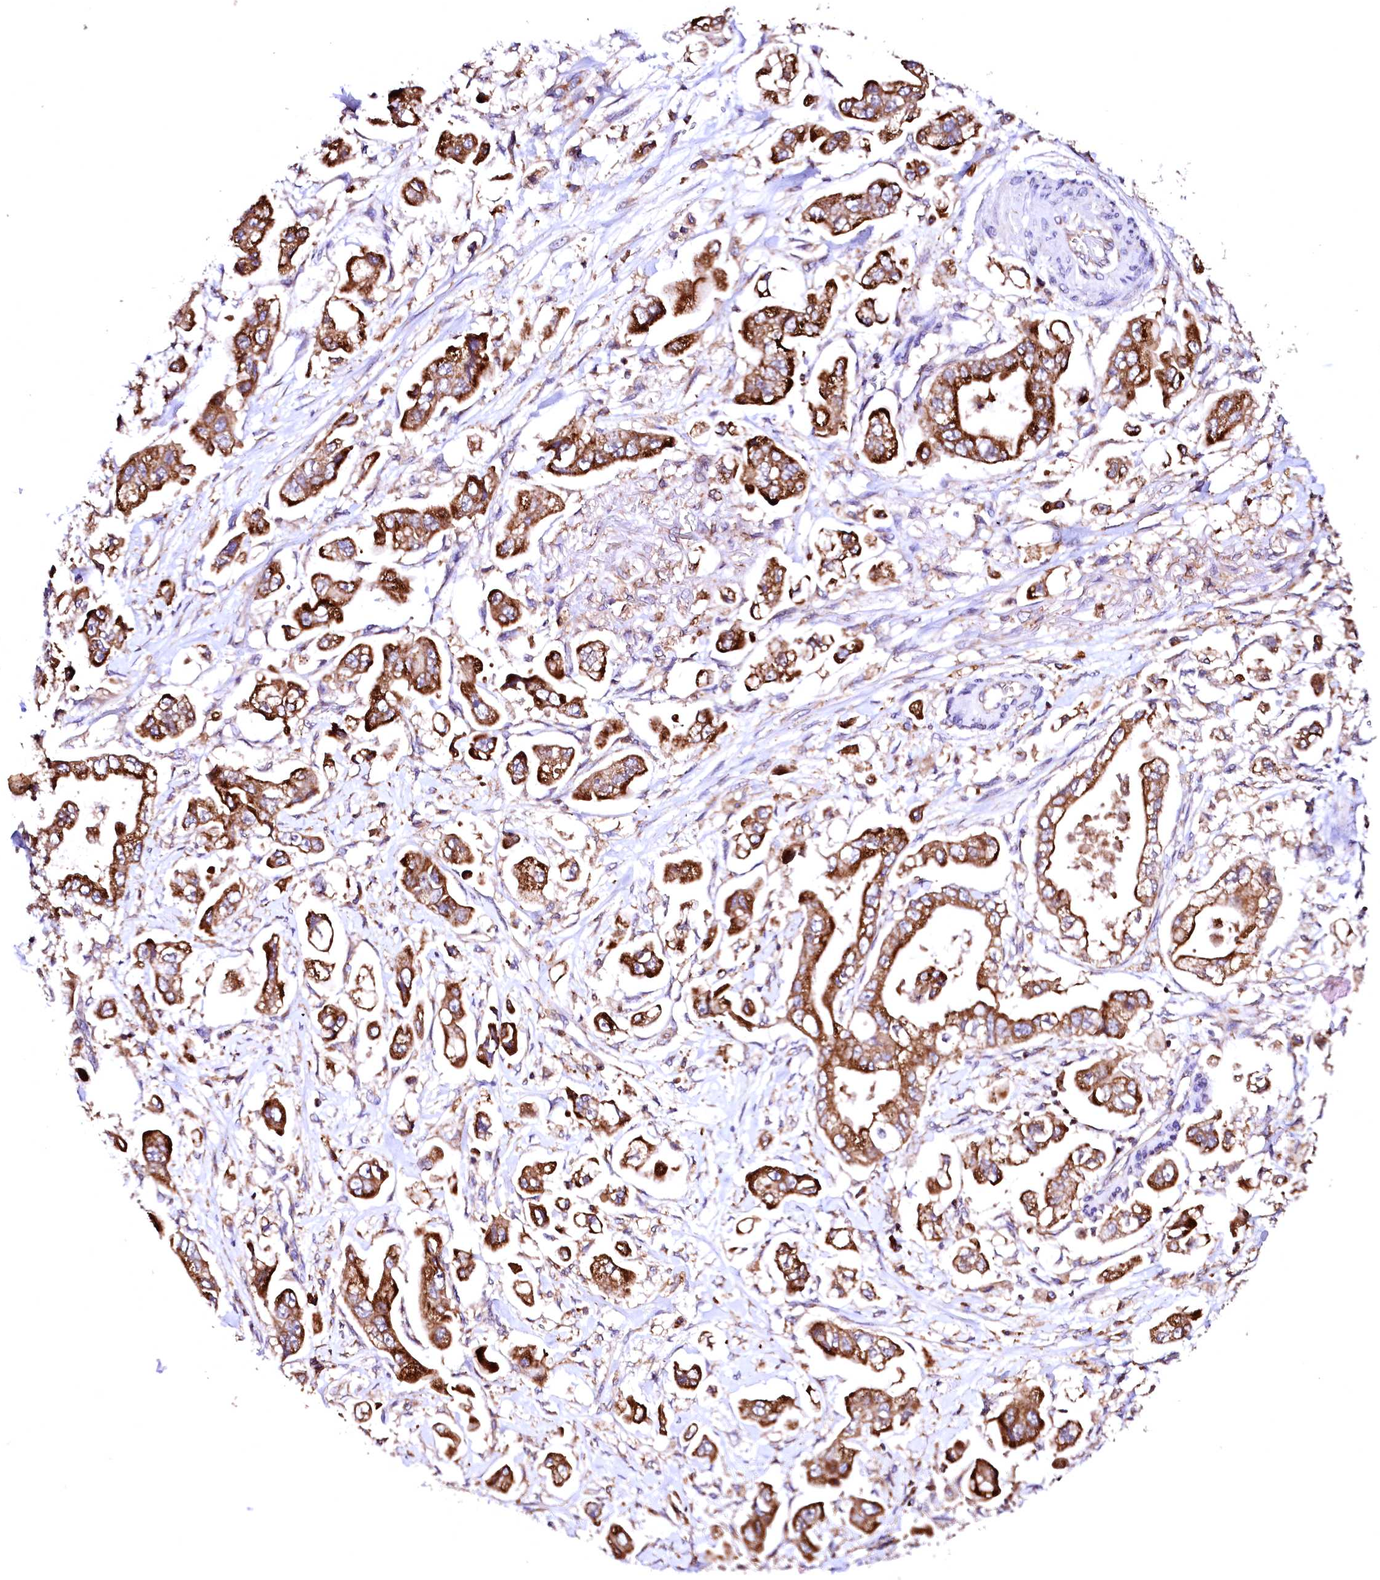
{"staining": {"intensity": "strong", "quantity": ">75%", "location": "cytoplasmic/membranous"}, "tissue": "stomach cancer", "cell_type": "Tumor cells", "image_type": "cancer", "snomed": [{"axis": "morphology", "description": "Adenocarcinoma, NOS"}, {"axis": "topography", "description": "Stomach"}], "caption": "Immunohistochemistry (IHC) (DAB (3,3'-diaminobenzidine)) staining of adenocarcinoma (stomach) shows strong cytoplasmic/membranous protein expression in approximately >75% of tumor cells.", "gene": "ST3GAL1", "patient": {"sex": "male", "age": 62}}